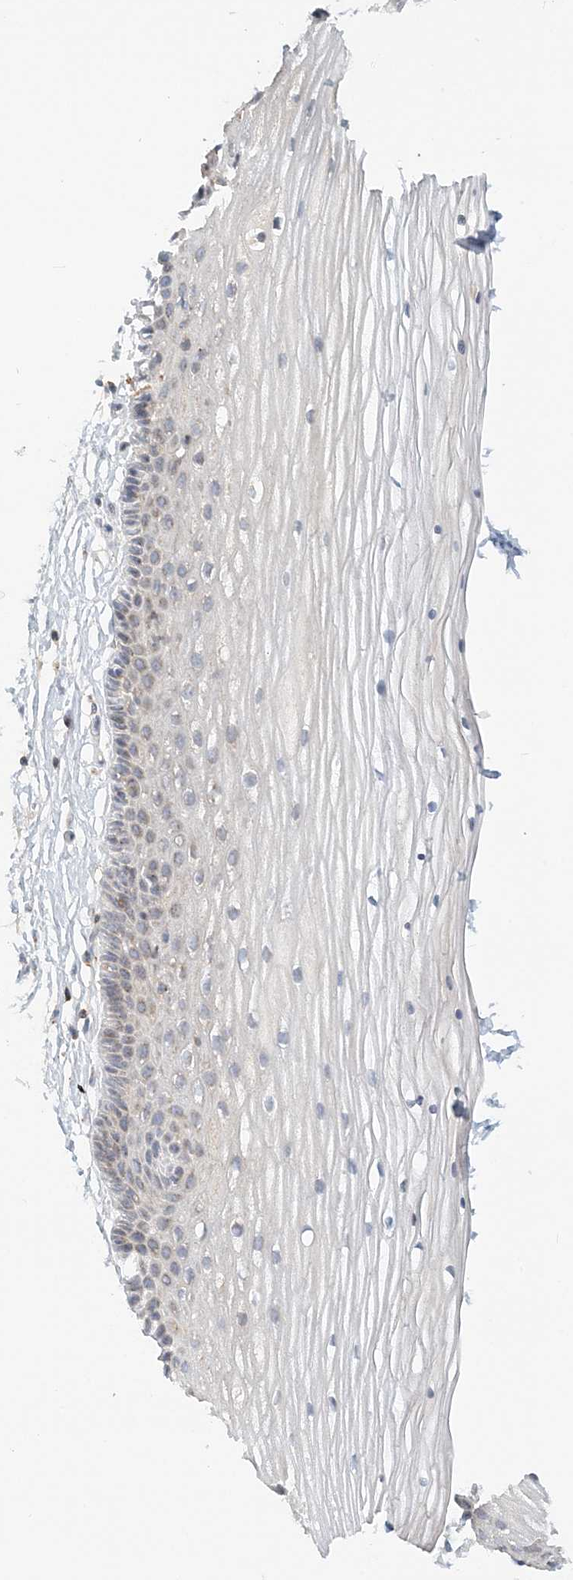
{"staining": {"intensity": "weak", "quantity": "25%-75%", "location": "cytoplasmic/membranous"}, "tissue": "vagina", "cell_type": "Squamous epithelial cells", "image_type": "normal", "snomed": [{"axis": "morphology", "description": "Normal tissue, NOS"}, {"axis": "topography", "description": "Vagina"}, {"axis": "topography", "description": "Cervix"}], "caption": "Human vagina stained with a brown dye reveals weak cytoplasmic/membranous positive positivity in about 25%-75% of squamous epithelial cells.", "gene": "NAA11", "patient": {"sex": "female", "age": 40}}